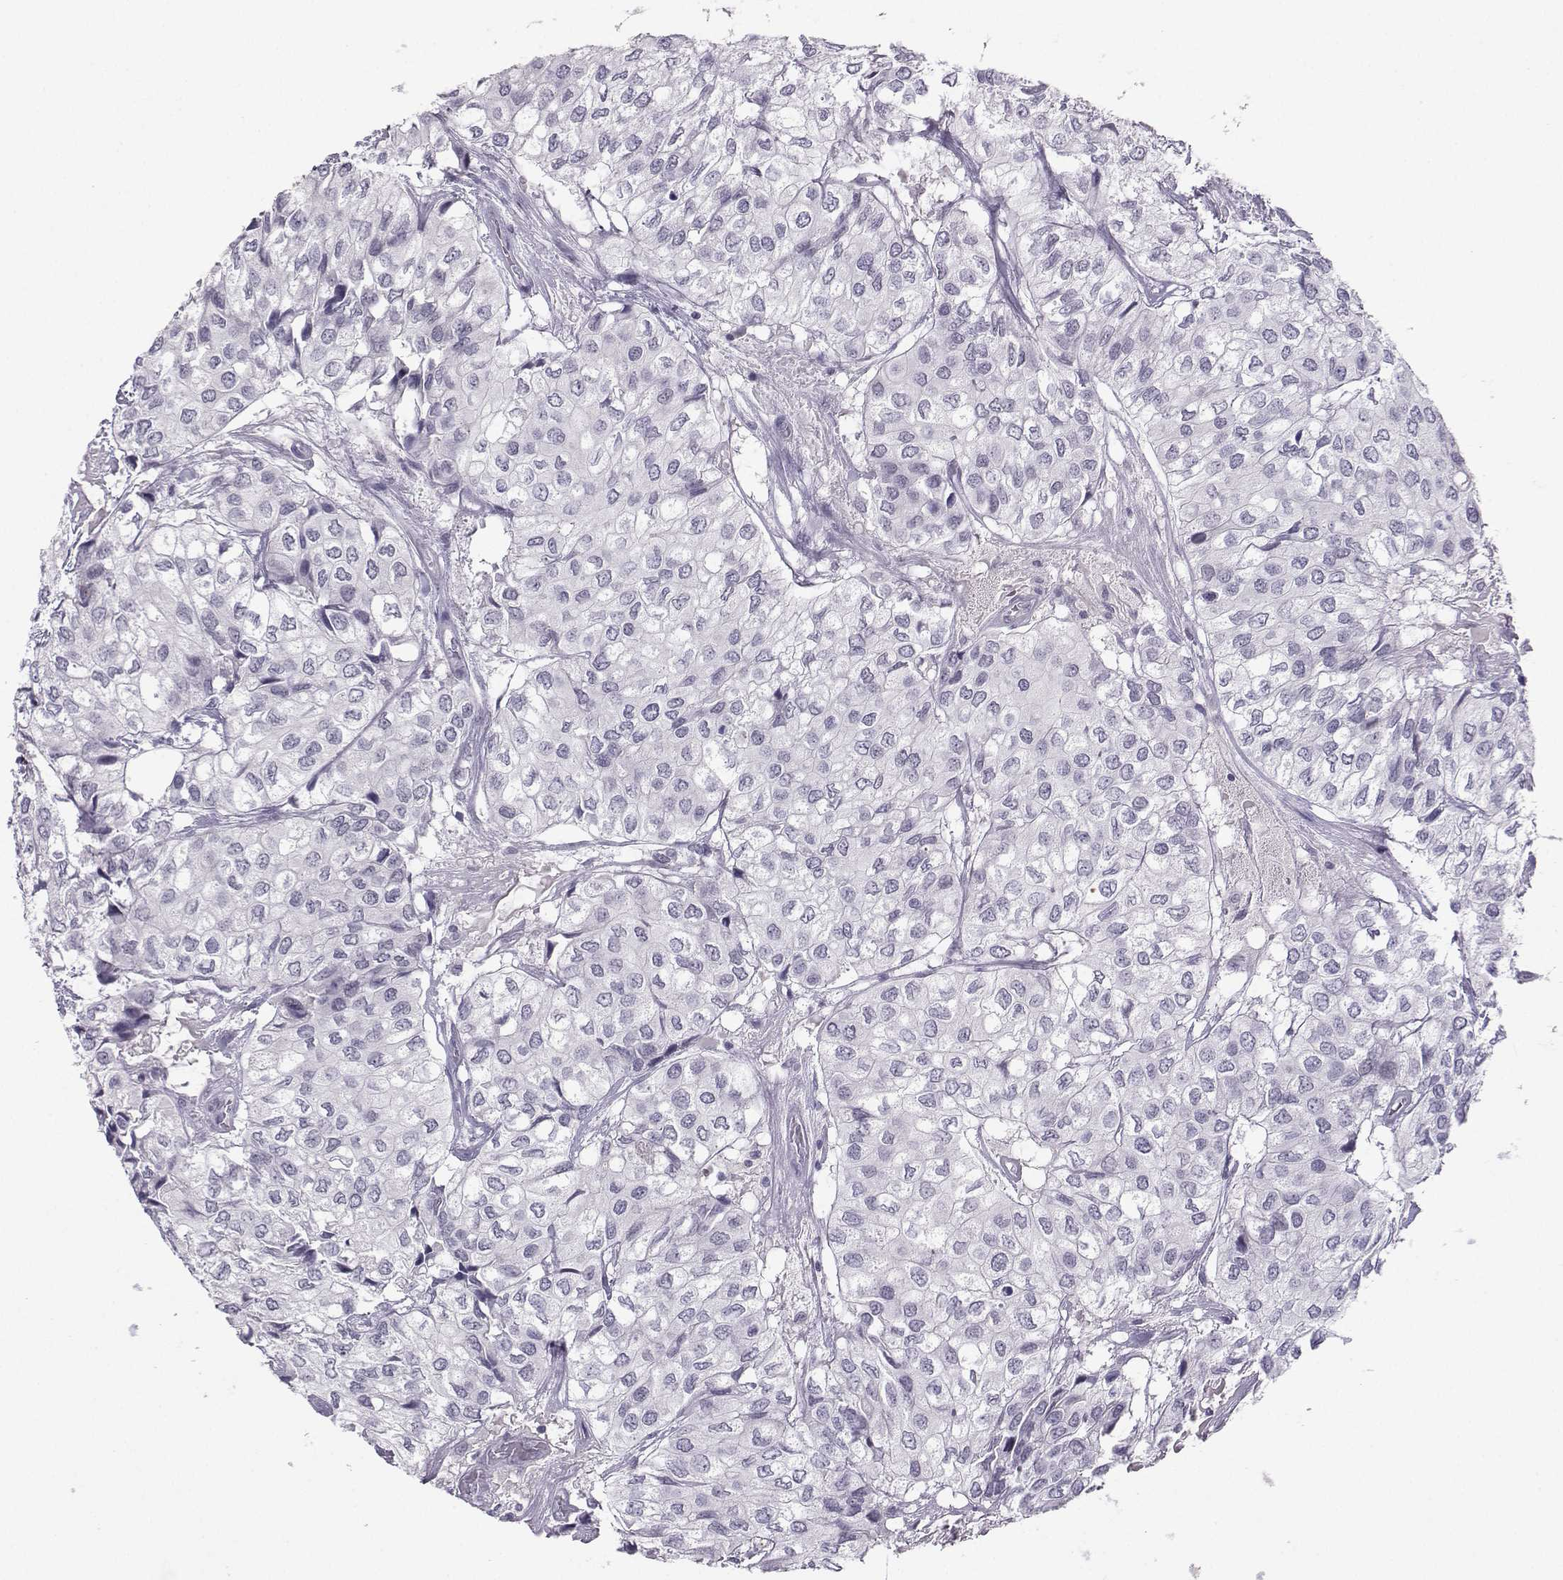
{"staining": {"intensity": "negative", "quantity": "none", "location": "none"}, "tissue": "urothelial cancer", "cell_type": "Tumor cells", "image_type": "cancer", "snomed": [{"axis": "morphology", "description": "Urothelial carcinoma, High grade"}, {"axis": "topography", "description": "Urinary bladder"}], "caption": "Immunohistochemistry (IHC) histopathology image of human urothelial cancer stained for a protein (brown), which displays no staining in tumor cells.", "gene": "LHX1", "patient": {"sex": "male", "age": 73}}